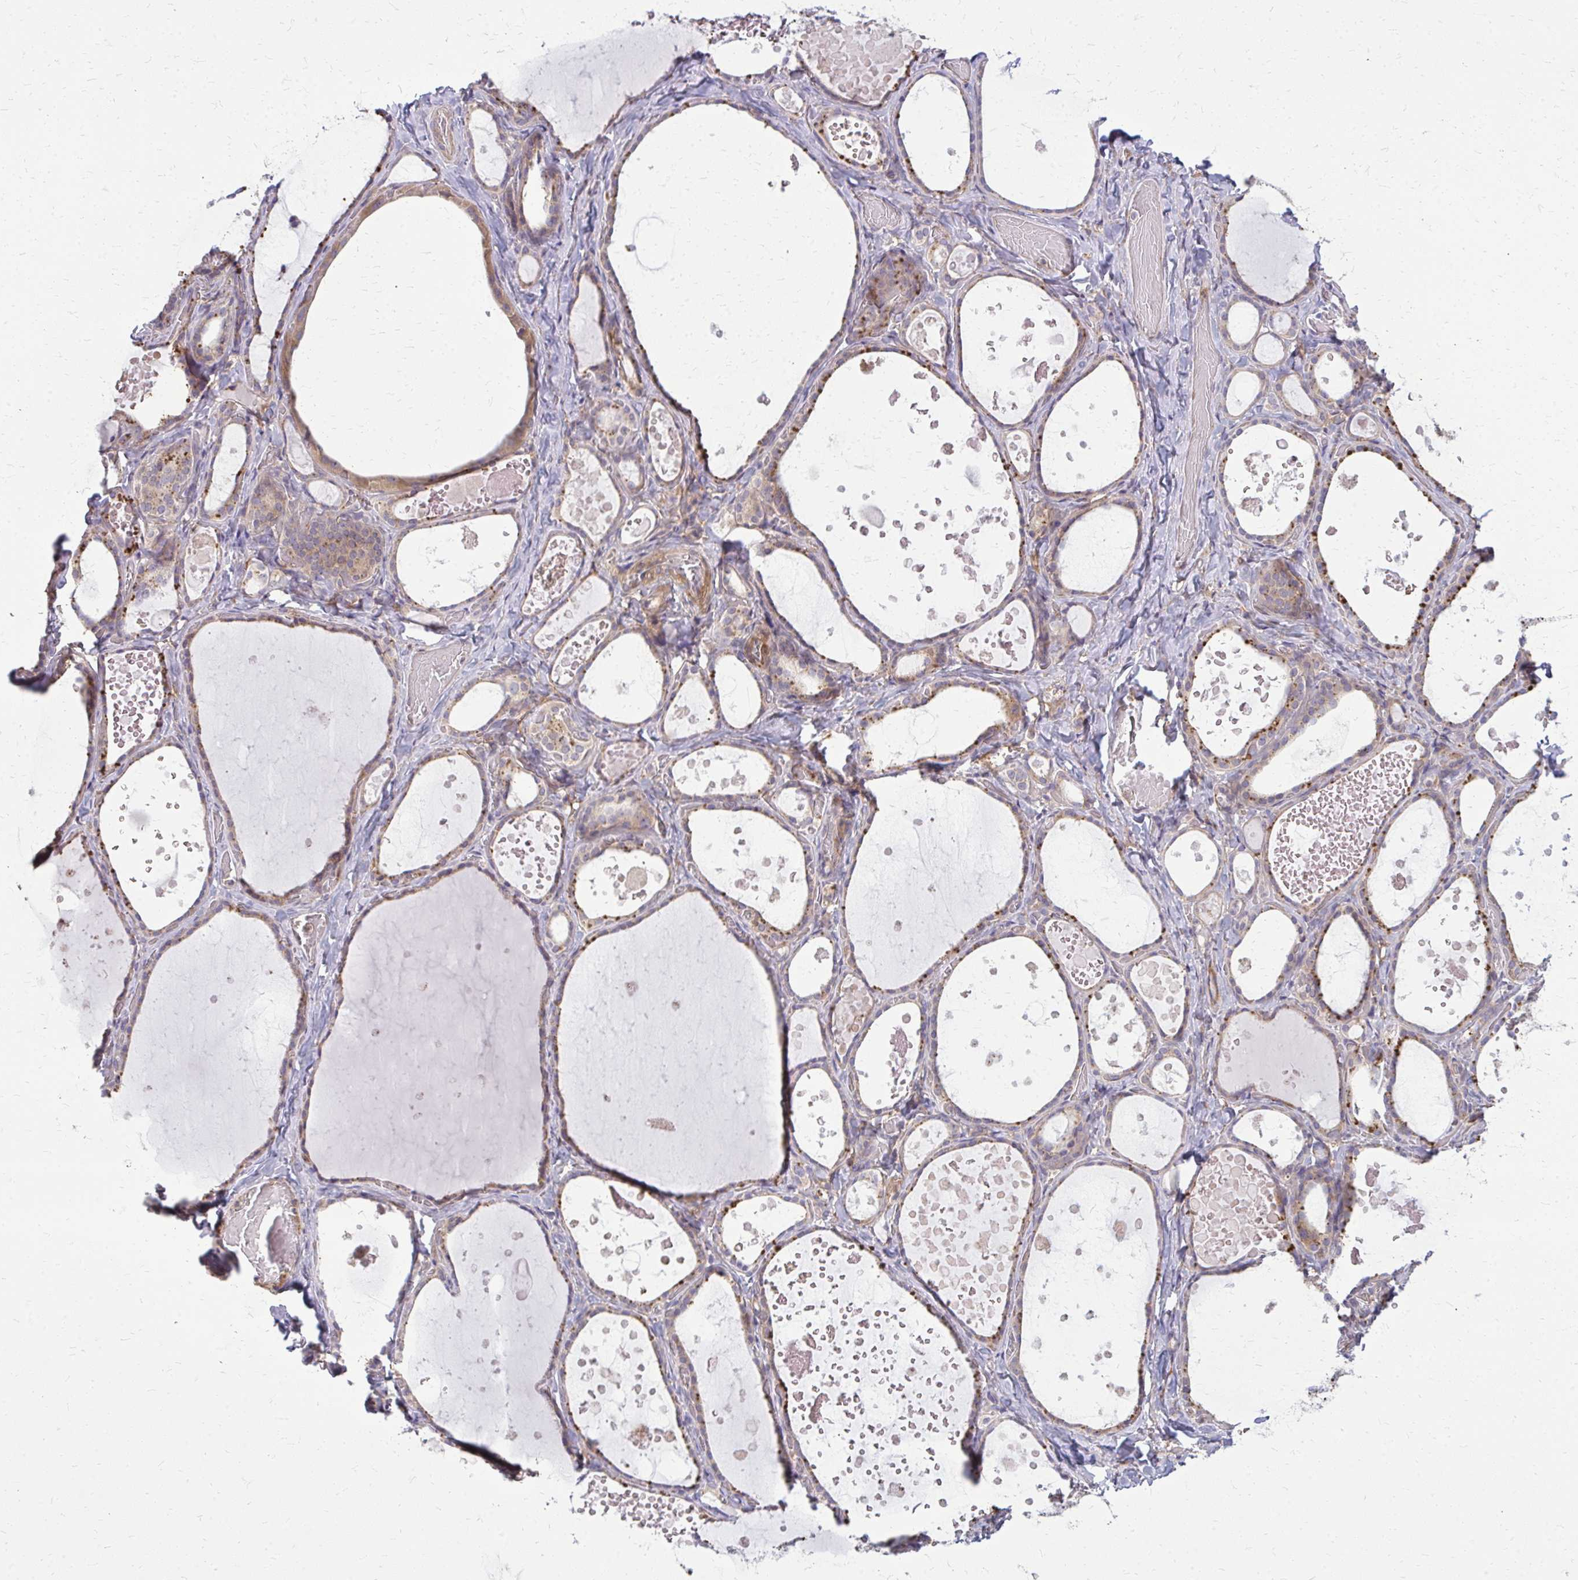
{"staining": {"intensity": "moderate", "quantity": ">75%", "location": "cytoplasmic/membranous"}, "tissue": "thyroid gland", "cell_type": "Glandular cells", "image_type": "normal", "snomed": [{"axis": "morphology", "description": "Normal tissue, NOS"}, {"axis": "topography", "description": "Thyroid gland"}], "caption": "Immunohistochemical staining of unremarkable human thyroid gland displays medium levels of moderate cytoplasmic/membranous positivity in about >75% of glandular cells. The staining is performed using DAB (3,3'-diaminobenzidine) brown chromogen to label protein expression. The nuclei are counter-stained blue using hematoxylin.", "gene": "OXNAD1", "patient": {"sex": "female", "age": 56}}